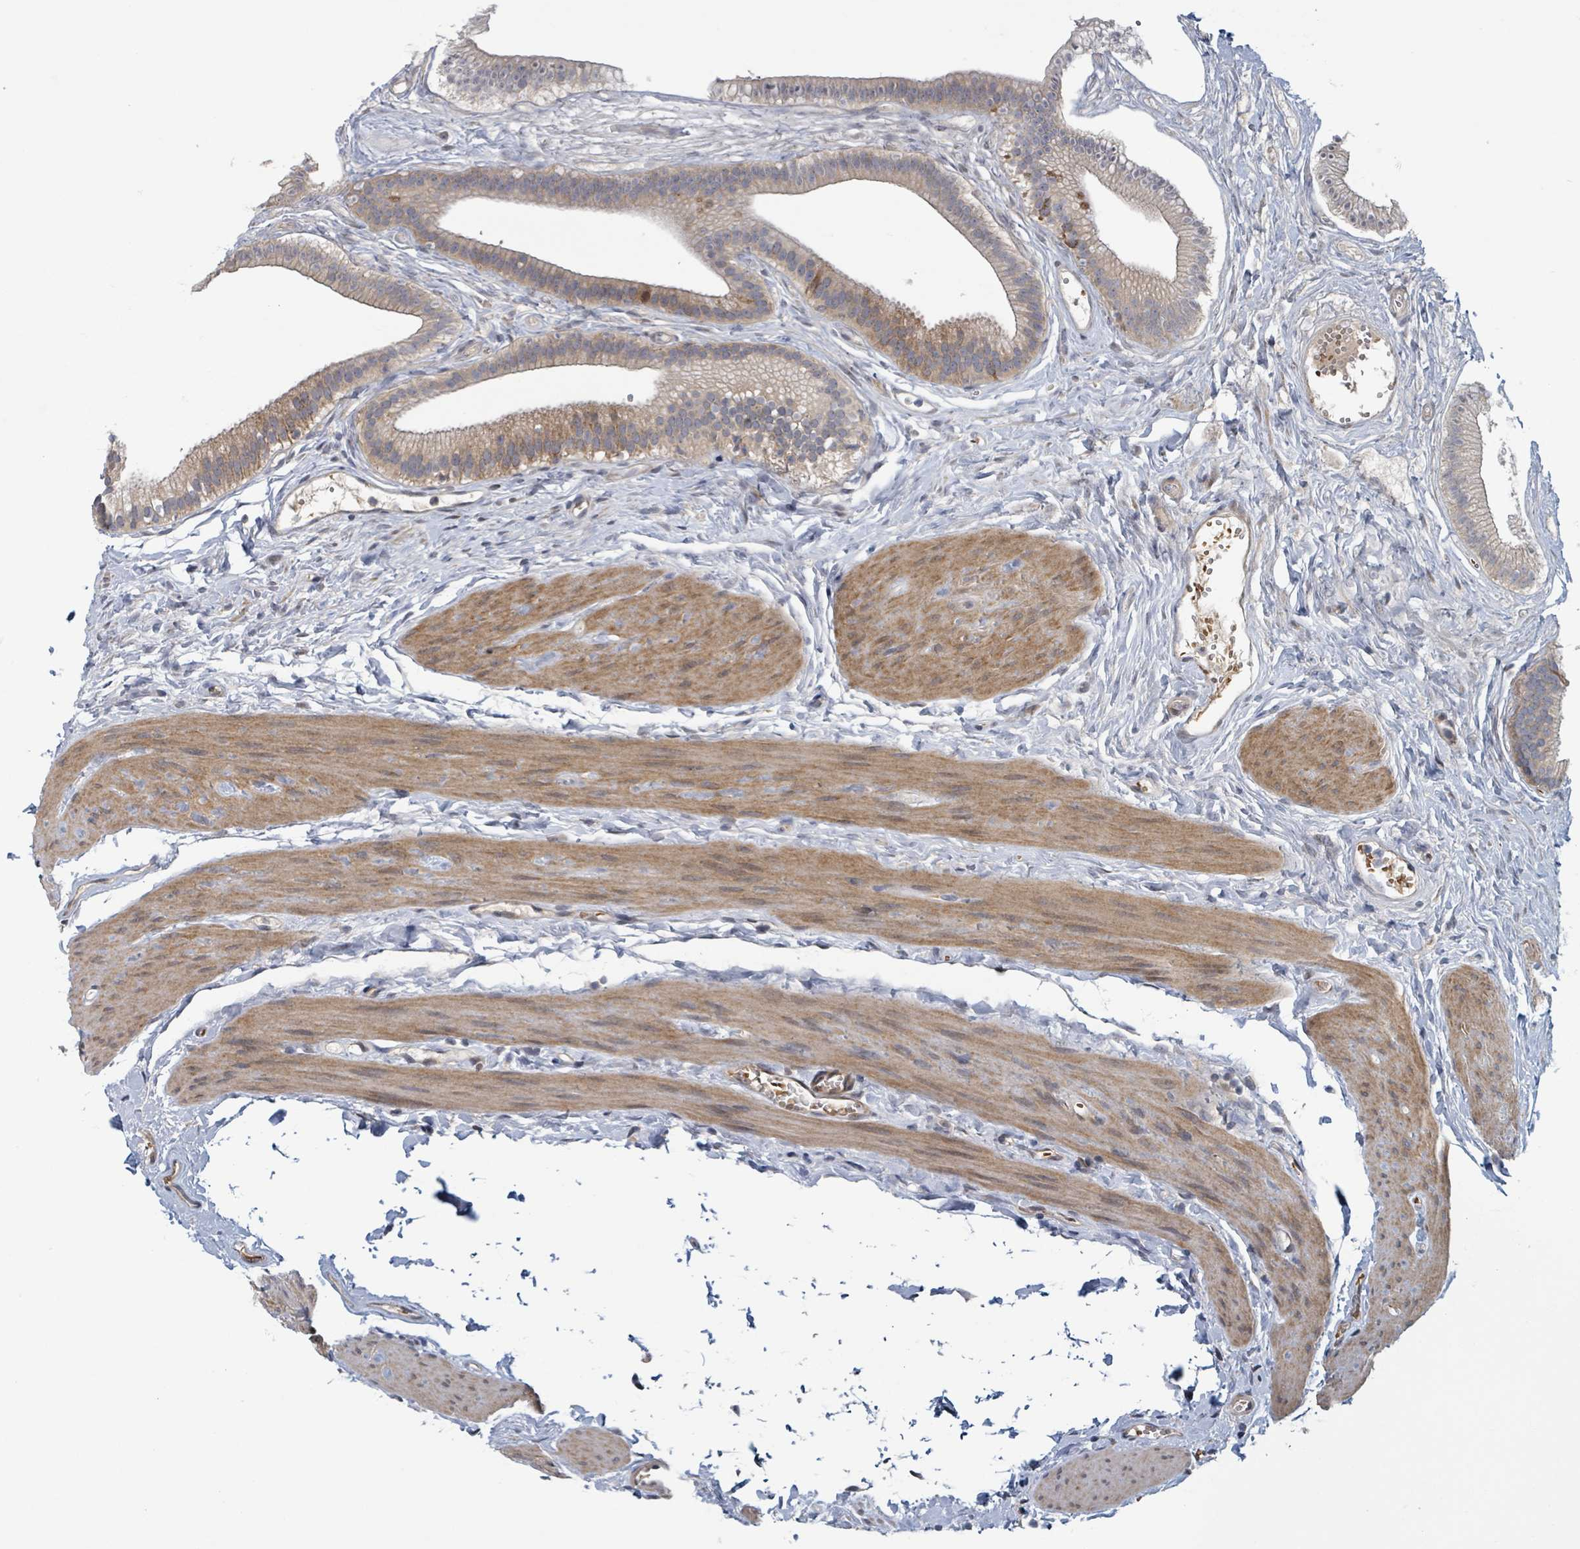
{"staining": {"intensity": "strong", "quantity": "25%-75%", "location": "cytoplasmic/membranous"}, "tissue": "gallbladder", "cell_type": "Glandular cells", "image_type": "normal", "snomed": [{"axis": "morphology", "description": "Normal tissue, NOS"}, {"axis": "topography", "description": "Gallbladder"}], "caption": "A micrograph showing strong cytoplasmic/membranous positivity in approximately 25%-75% of glandular cells in benign gallbladder, as visualized by brown immunohistochemical staining.", "gene": "HIVEP1", "patient": {"sex": "female", "age": 54}}